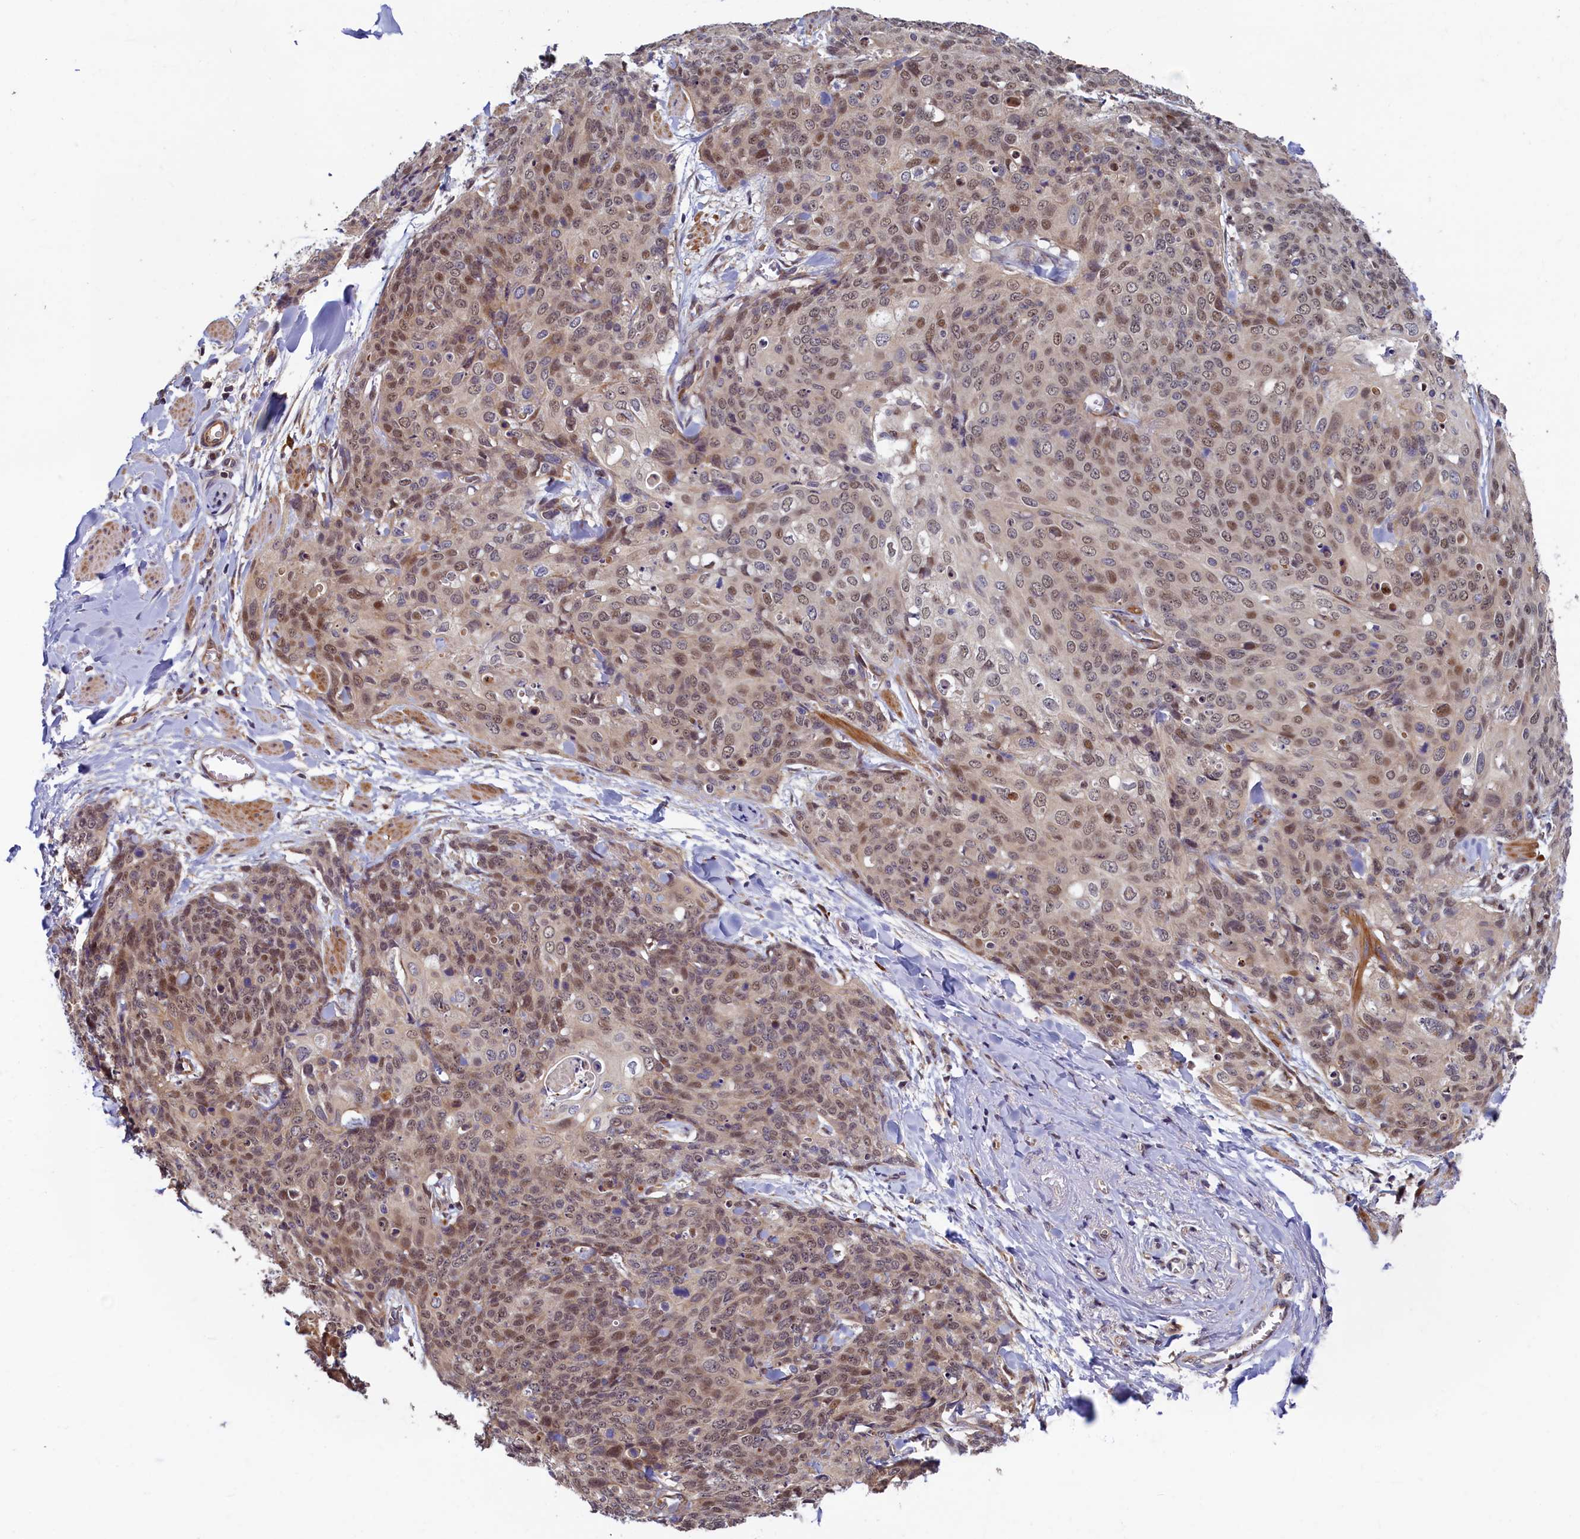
{"staining": {"intensity": "moderate", "quantity": "25%-75%", "location": "nuclear"}, "tissue": "skin cancer", "cell_type": "Tumor cells", "image_type": "cancer", "snomed": [{"axis": "morphology", "description": "Squamous cell carcinoma, NOS"}, {"axis": "topography", "description": "Skin"}, {"axis": "topography", "description": "Vulva"}], "caption": "Protein expression by immunohistochemistry (IHC) reveals moderate nuclear expression in approximately 25%-75% of tumor cells in skin cancer (squamous cell carcinoma).", "gene": "SLC16A14", "patient": {"sex": "female", "age": 85}}